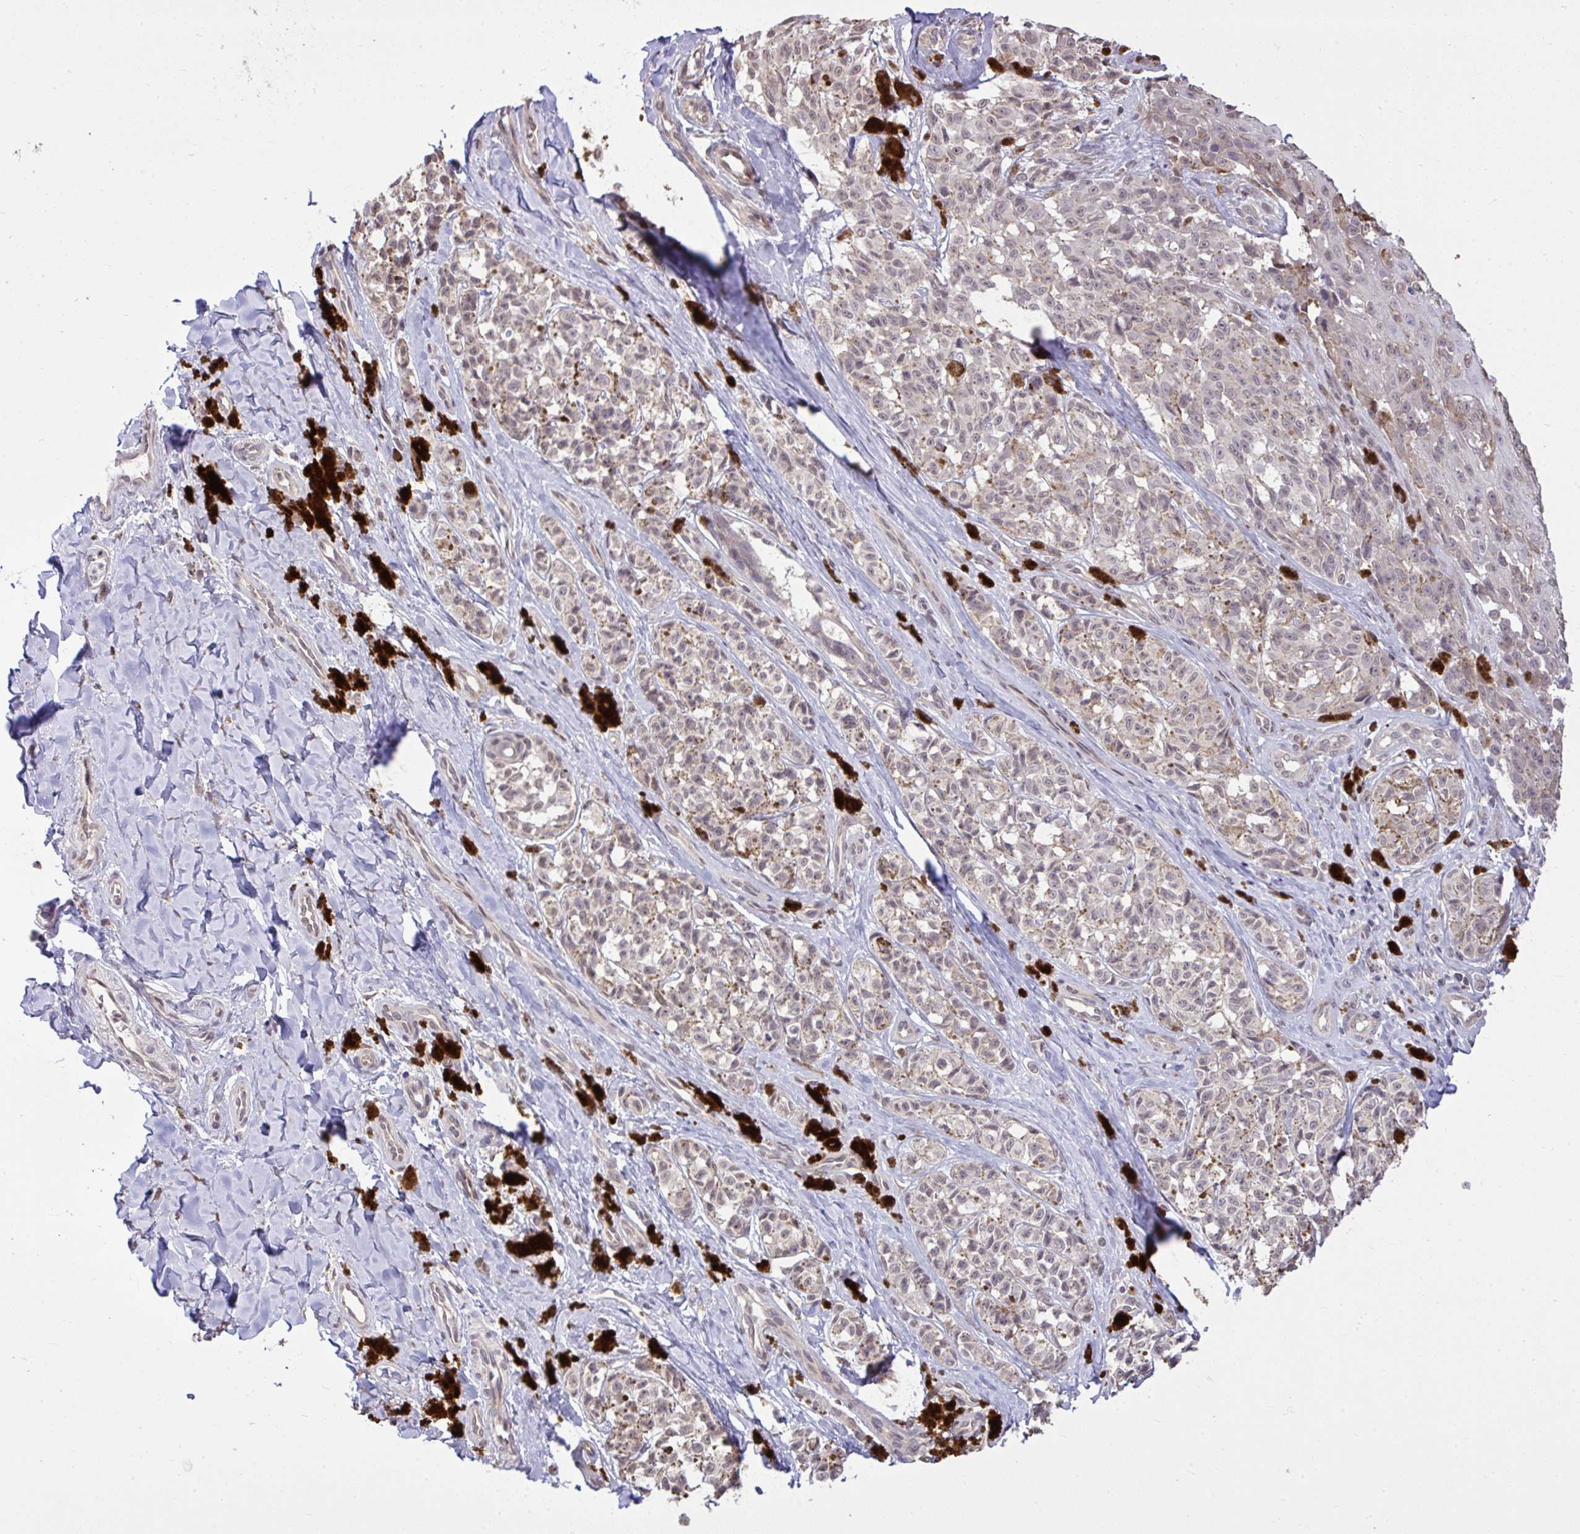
{"staining": {"intensity": "negative", "quantity": "none", "location": "none"}, "tissue": "melanoma", "cell_type": "Tumor cells", "image_type": "cancer", "snomed": [{"axis": "morphology", "description": "Malignant melanoma, NOS"}, {"axis": "topography", "description": "Skin"}], "caption": "A high-resolution image shows immunohistochemistry (IHC) staining of malignant melanoma, which reveals no significant positivity in tumor cells. Nuclei are stained in blue.", "gene": "CYP20A1", "patient": {"sex": "female", "age": 65}}